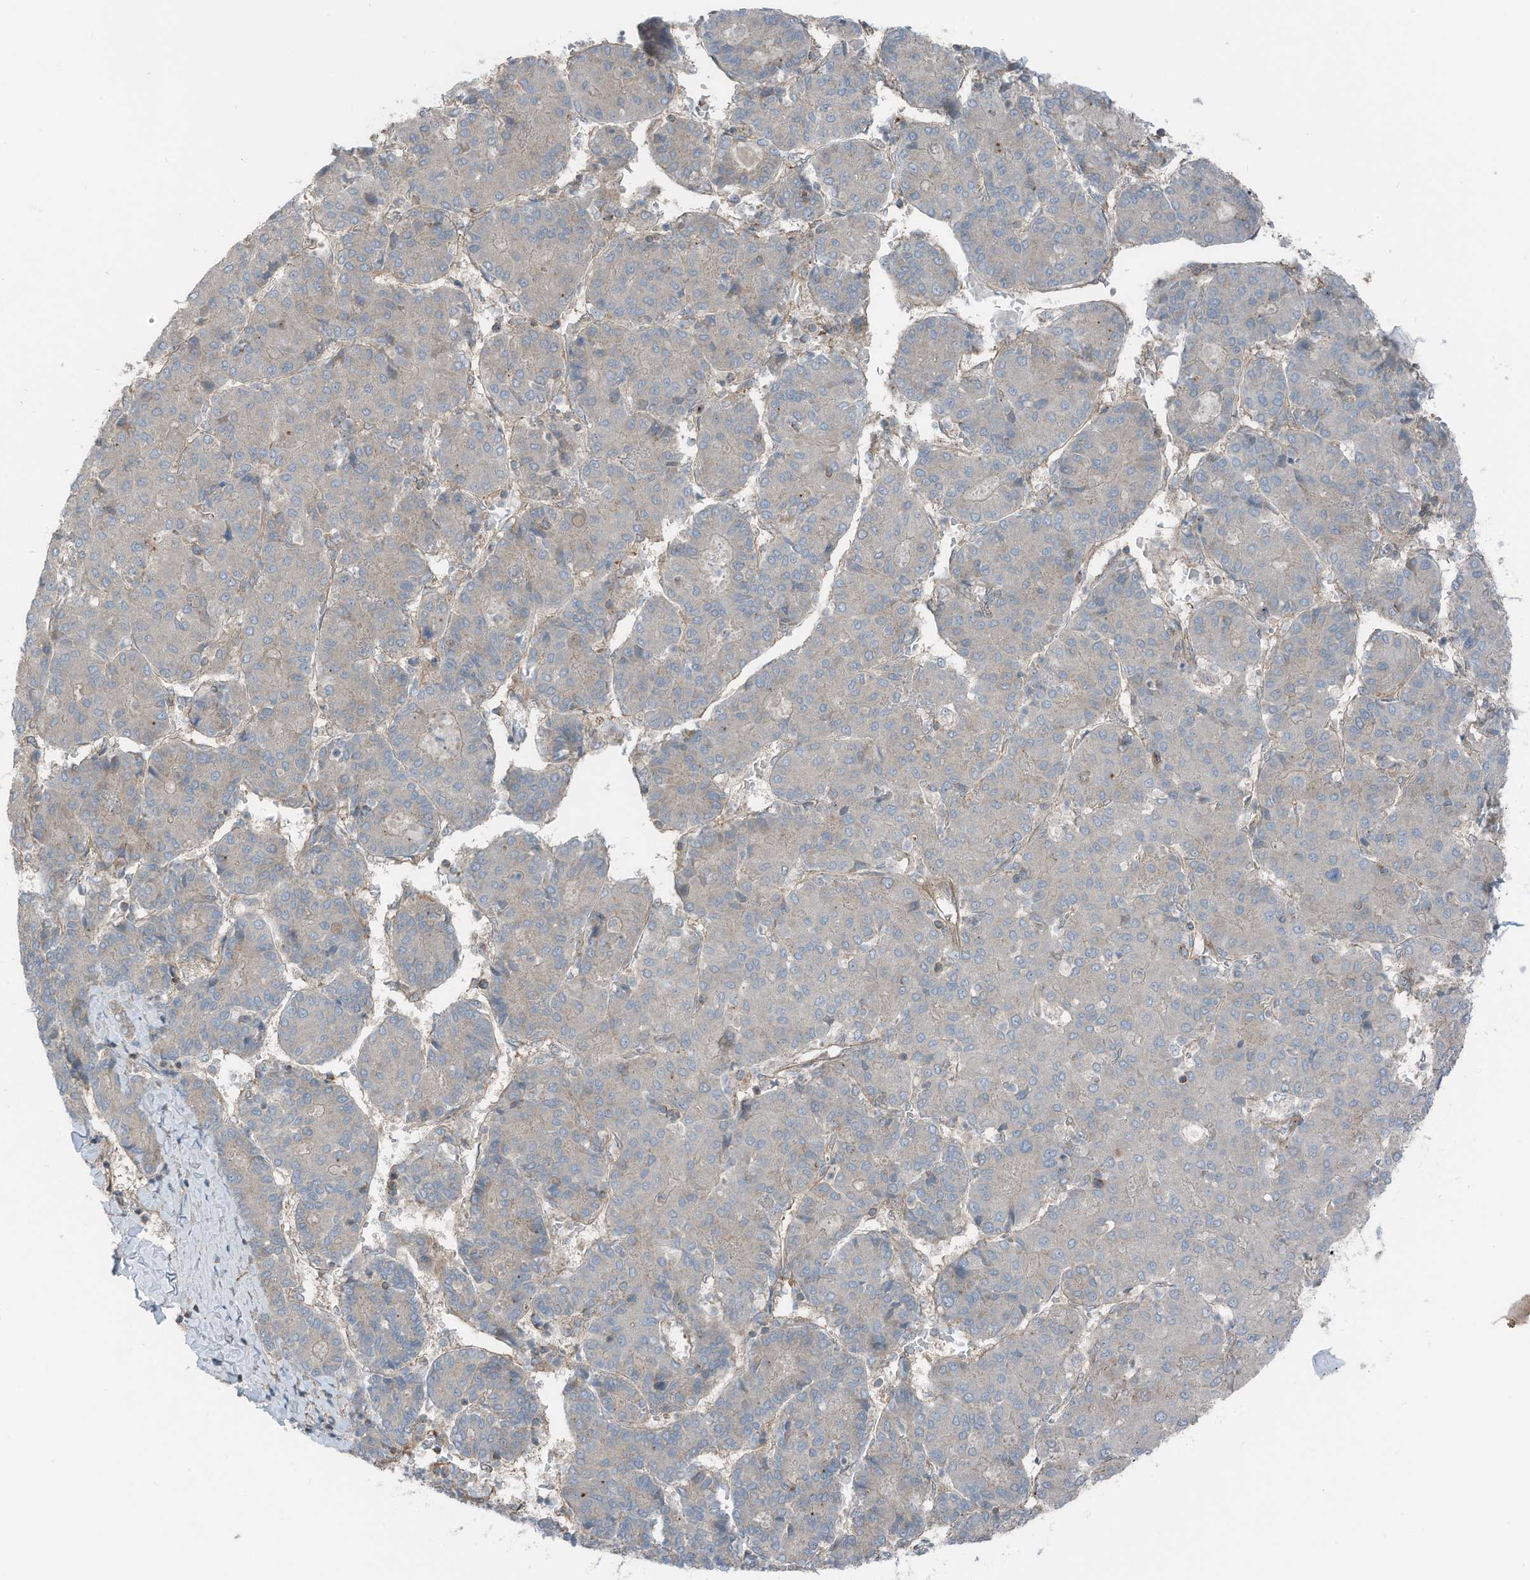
{"staining": {"intensity": "negative", "quantity": "none", "location": "none"}, "tissue": "liver cancer", "cell_type": "Tumor cells", "image_type": "cancer", "snomed": [{"axis": "morphology", "description": "Carcinoma, Hepatocellular, NOS"}, {"axis": "topography", "description": "Liver"}], "caption": "This is an immunohistochemistry micrograph of liver cancer (hepatocellular carcinoma). There is no positivity in tumor cells.", "gene": "TXNDC9", "patient": {"sex": "male", "age": 65}}